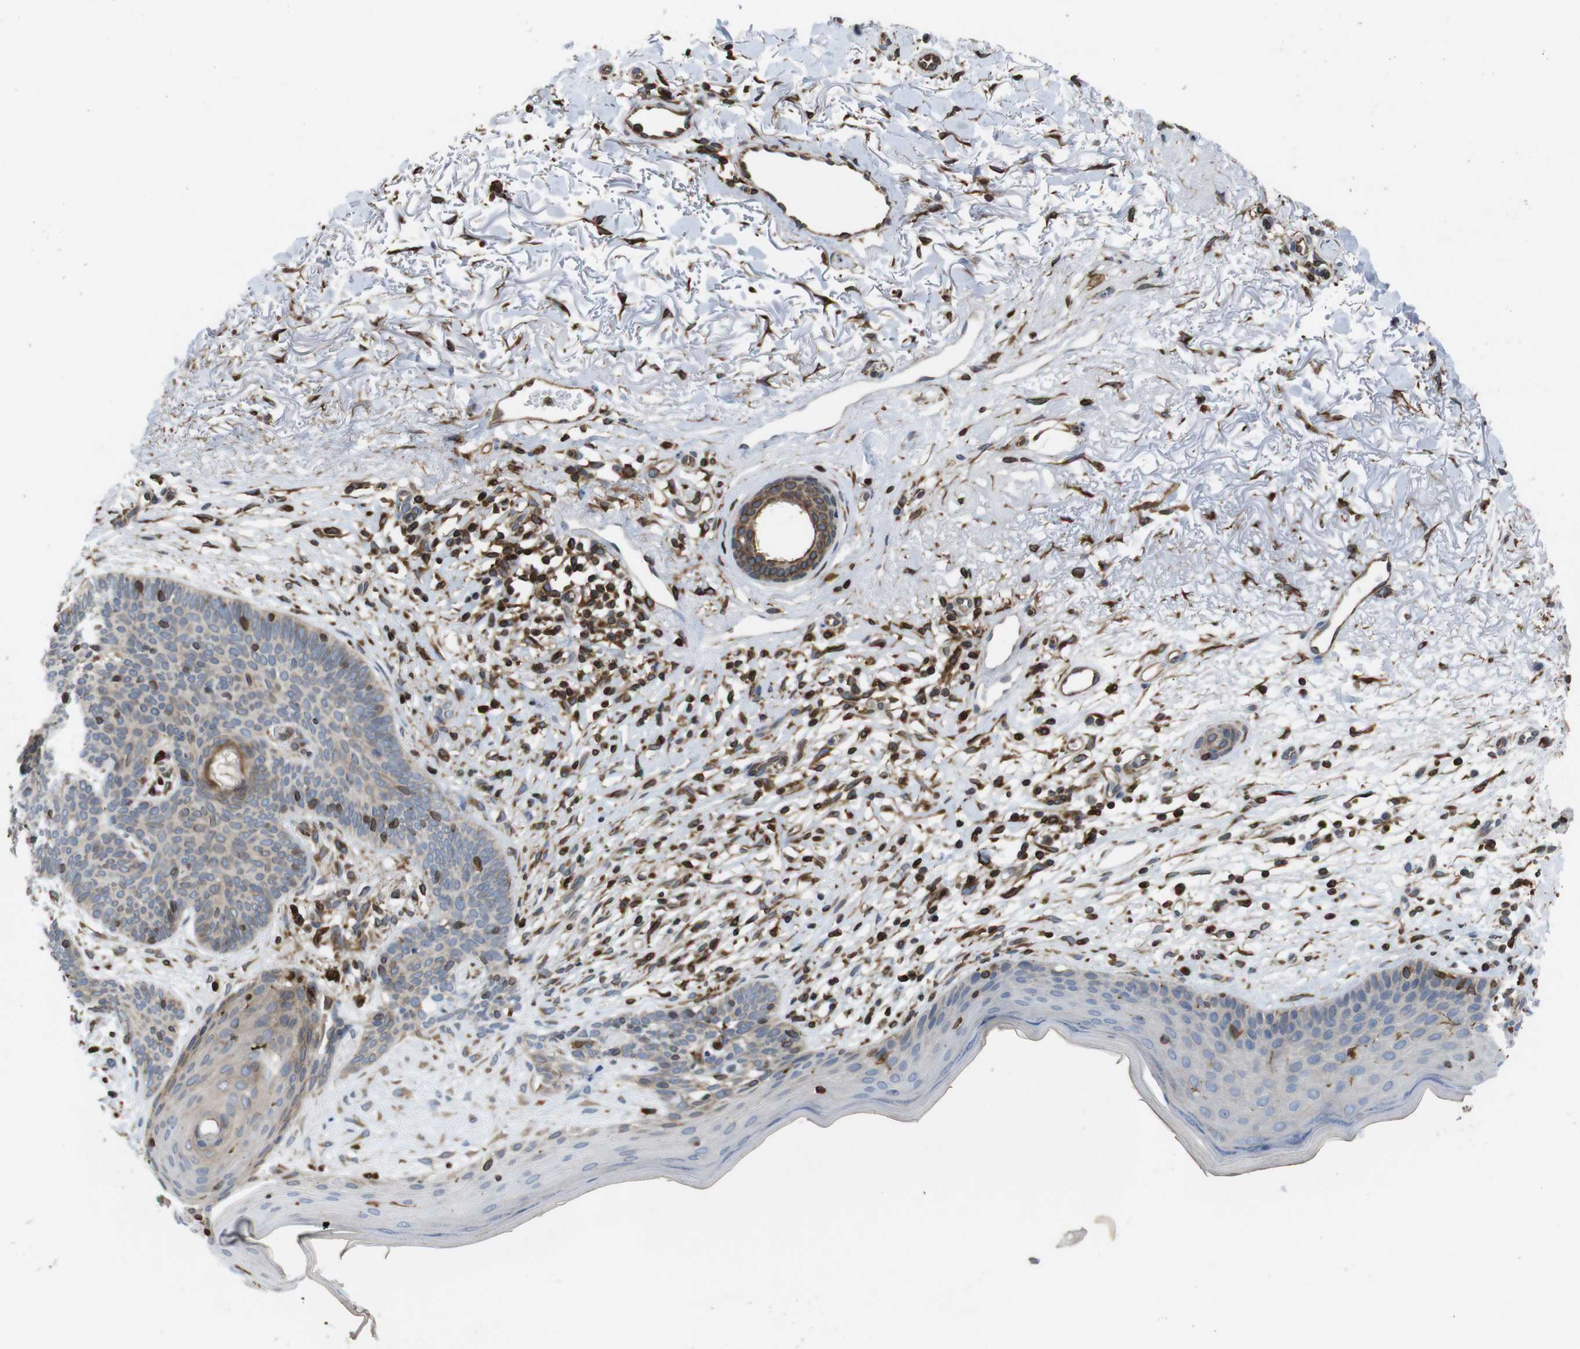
{"staining": {"intensity": "weak", "quantity": ">75%", "location": "cytoplasmic/membranous"}, "tissue": "skin cancer", "cell_type": "Tumor cells", "image_type": "cancer", "snomed": [{"axis": "morphology", "description": "Normal tissue, NOS"}, {"axis": "morphology", "description": "Basal cell carcinoma"}, {"axis": "topography", "description": "Skin"}], "caption": "The immunohistochemical stain labels weak cytoplasmic/membranous positivity in tumor cells of skin cancer (basal cell carcinoma) tissue.", "gene": "ARL6IP5", "patient": {"sex": "female", "age": 70}}